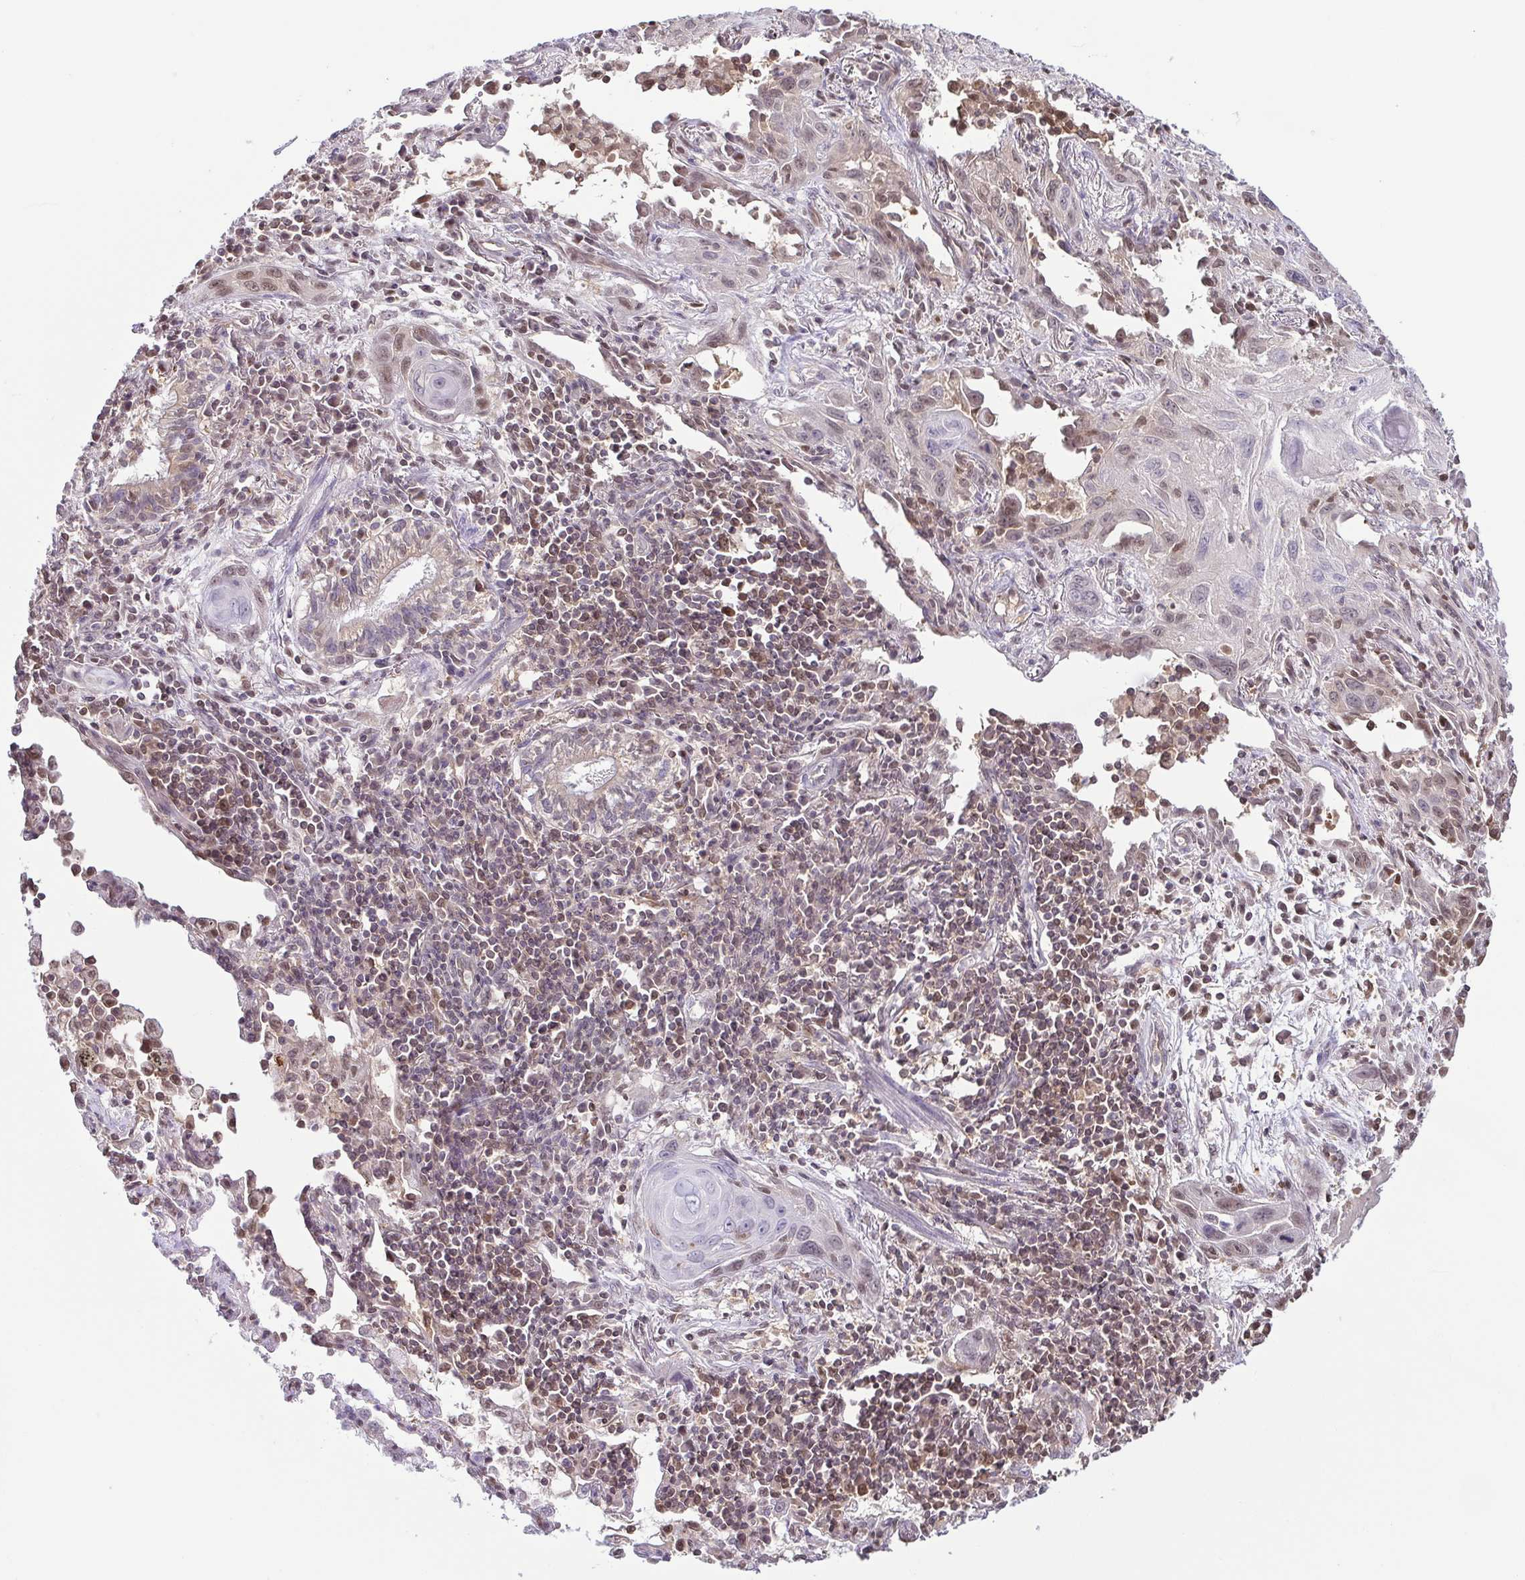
{"staining": {"intensity": "weak", "quantity": "<25%", "location": "nuclear"}, "tissue": "lung cancer", "cell_type": "Tumor cells", "image_type": "cancer", "snomed": [{"axis": "morphology", "description": "Squamous cell carcinoma, NOS"}, {"axis": "topography", "description": "Lung"}], "caption": "Protein analysis of squamous cell carcinoma (lung) shows no significant expression in tumor cells.", "gene": "PSMB9", "patient": {"sex": "male", "age": 79}}